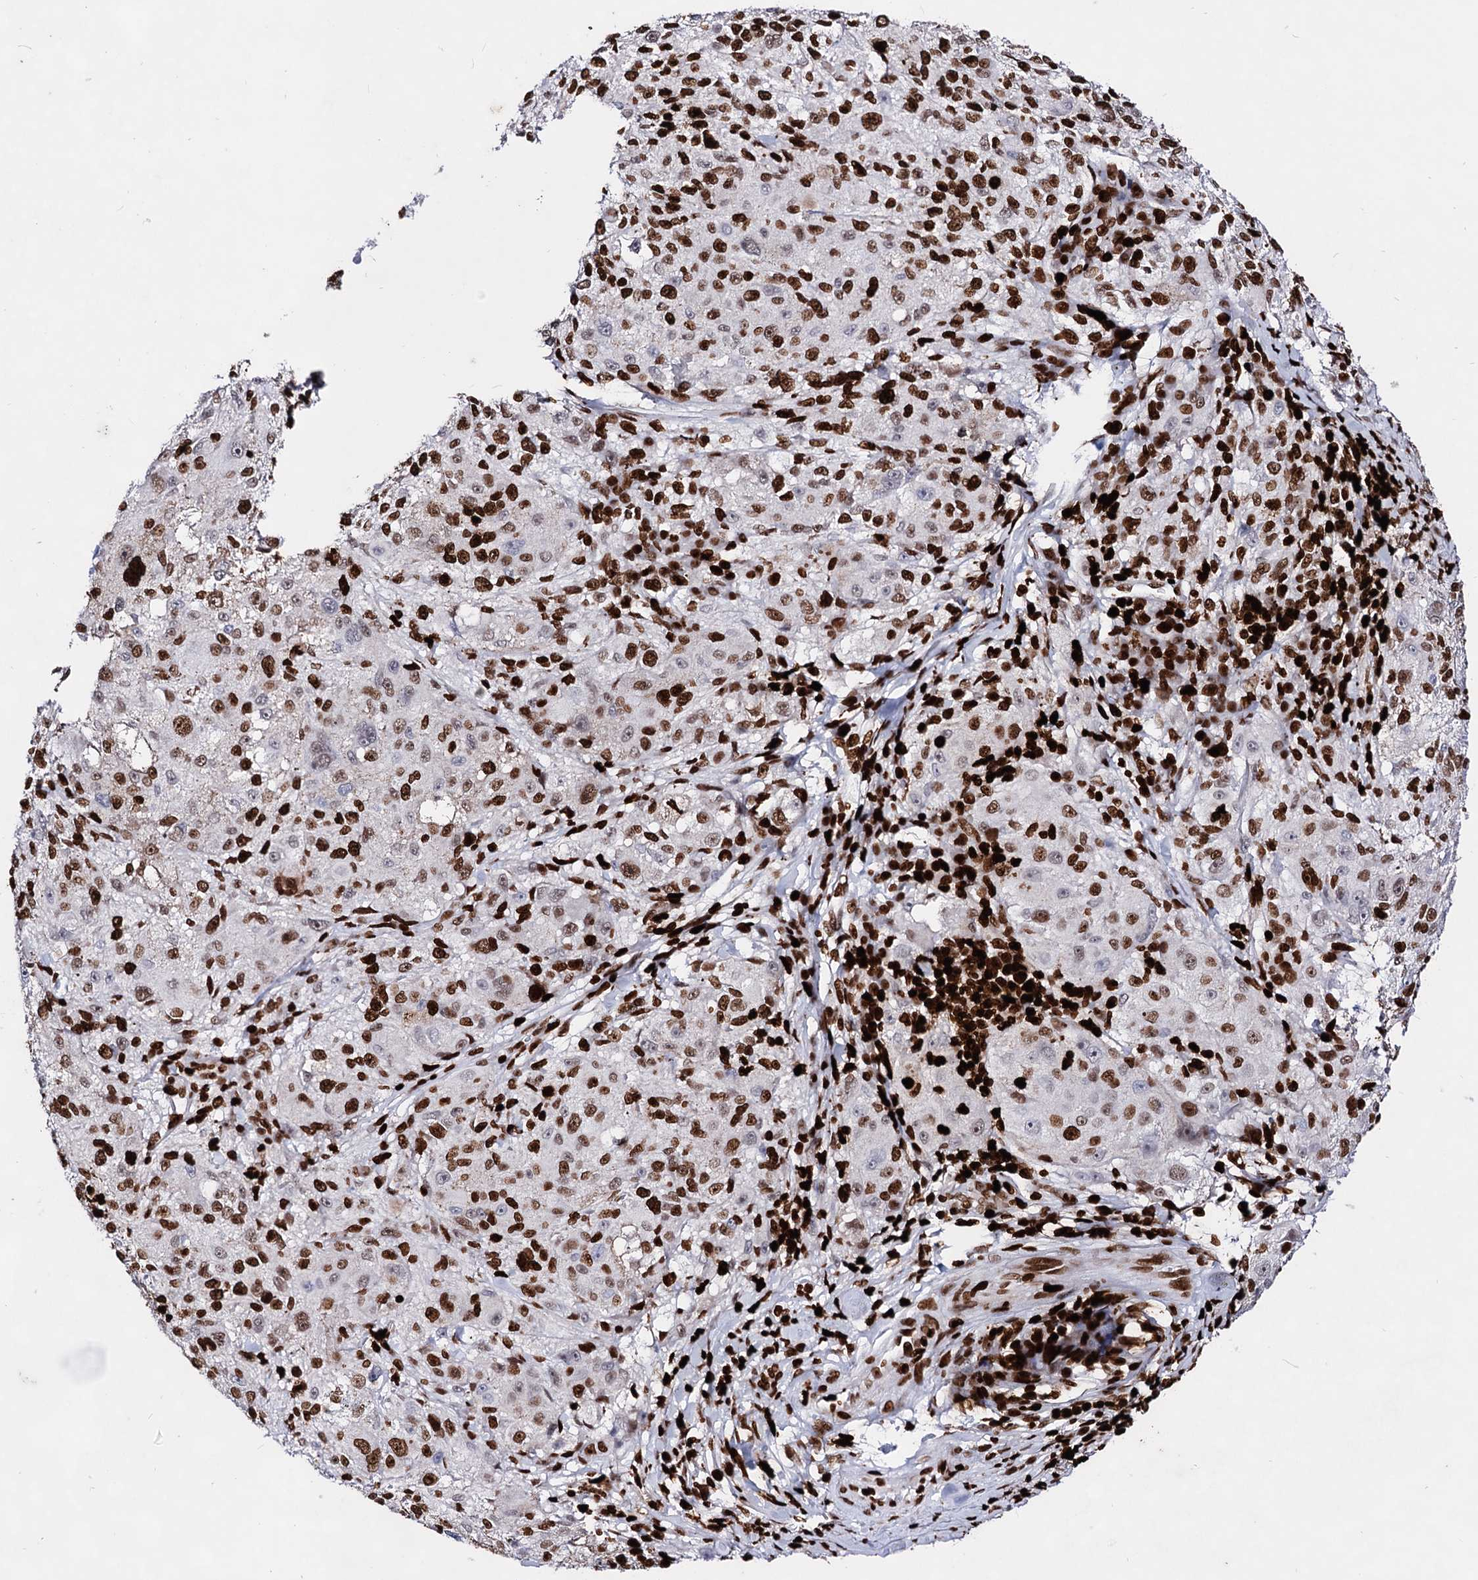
{"staining": {"intensity": "moderate", "quantity": ">75%", "location": "nuclear"}, "tissue": "melanoma", "cell_type": "Tumor cells", "image_type": "cancer", "snomed": [{"axis": "morphology", "description": "Necrosis, NOS"}, {"axis": "morphology", "description": "Malignant melanoma, NOS"}, {"axis": "topography", "description": "Skin"}], "caption": "A medium amount of moderate nuclear expression is appreciated in about >75% of tumor cells in malignant melanoma tissue.", "gene": "HMGB2", "patient": {"sex": "female", "age": 87}}